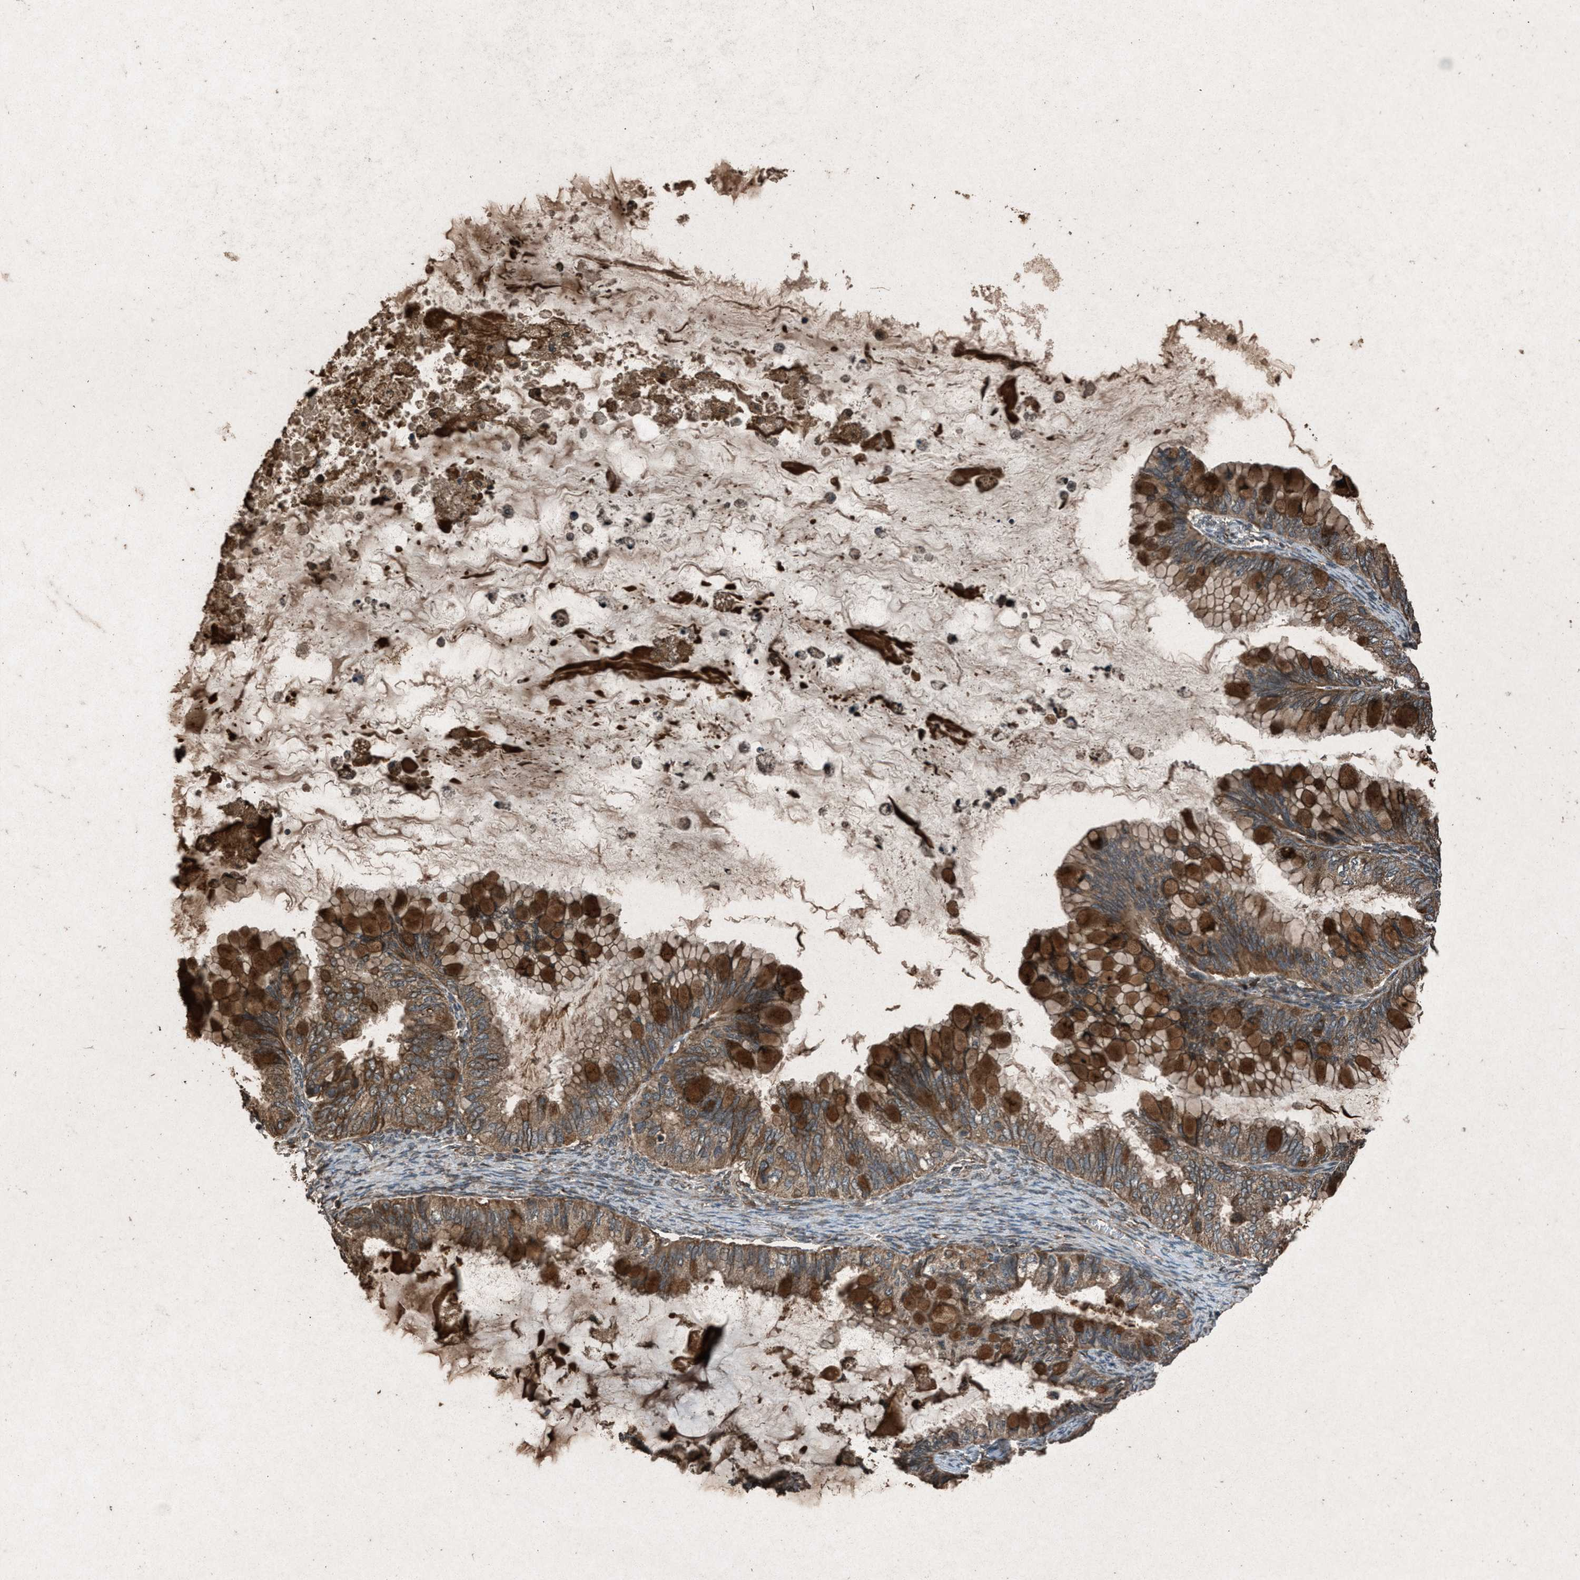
{"staining": {"intensity": "strong", "quantity": ">75%", "location": "cytoplasmic/membranous"}, "tissue": "ovarian cancer", "cell_type": "Tumor cells", "image_type": "cancer", "snomed": [{"axis": "morphology", "description": "Cystadenocarcinoma, mucinous, NOS"}, {"axis": "topography", "description": "Ovary"}], "caption": "Tumor cells display strong cytoplasmic/membranous expression in about >75% of cells in ovarian cancer.", "gene": "CALR", "patient": {"sex": "female", "age": 80}}